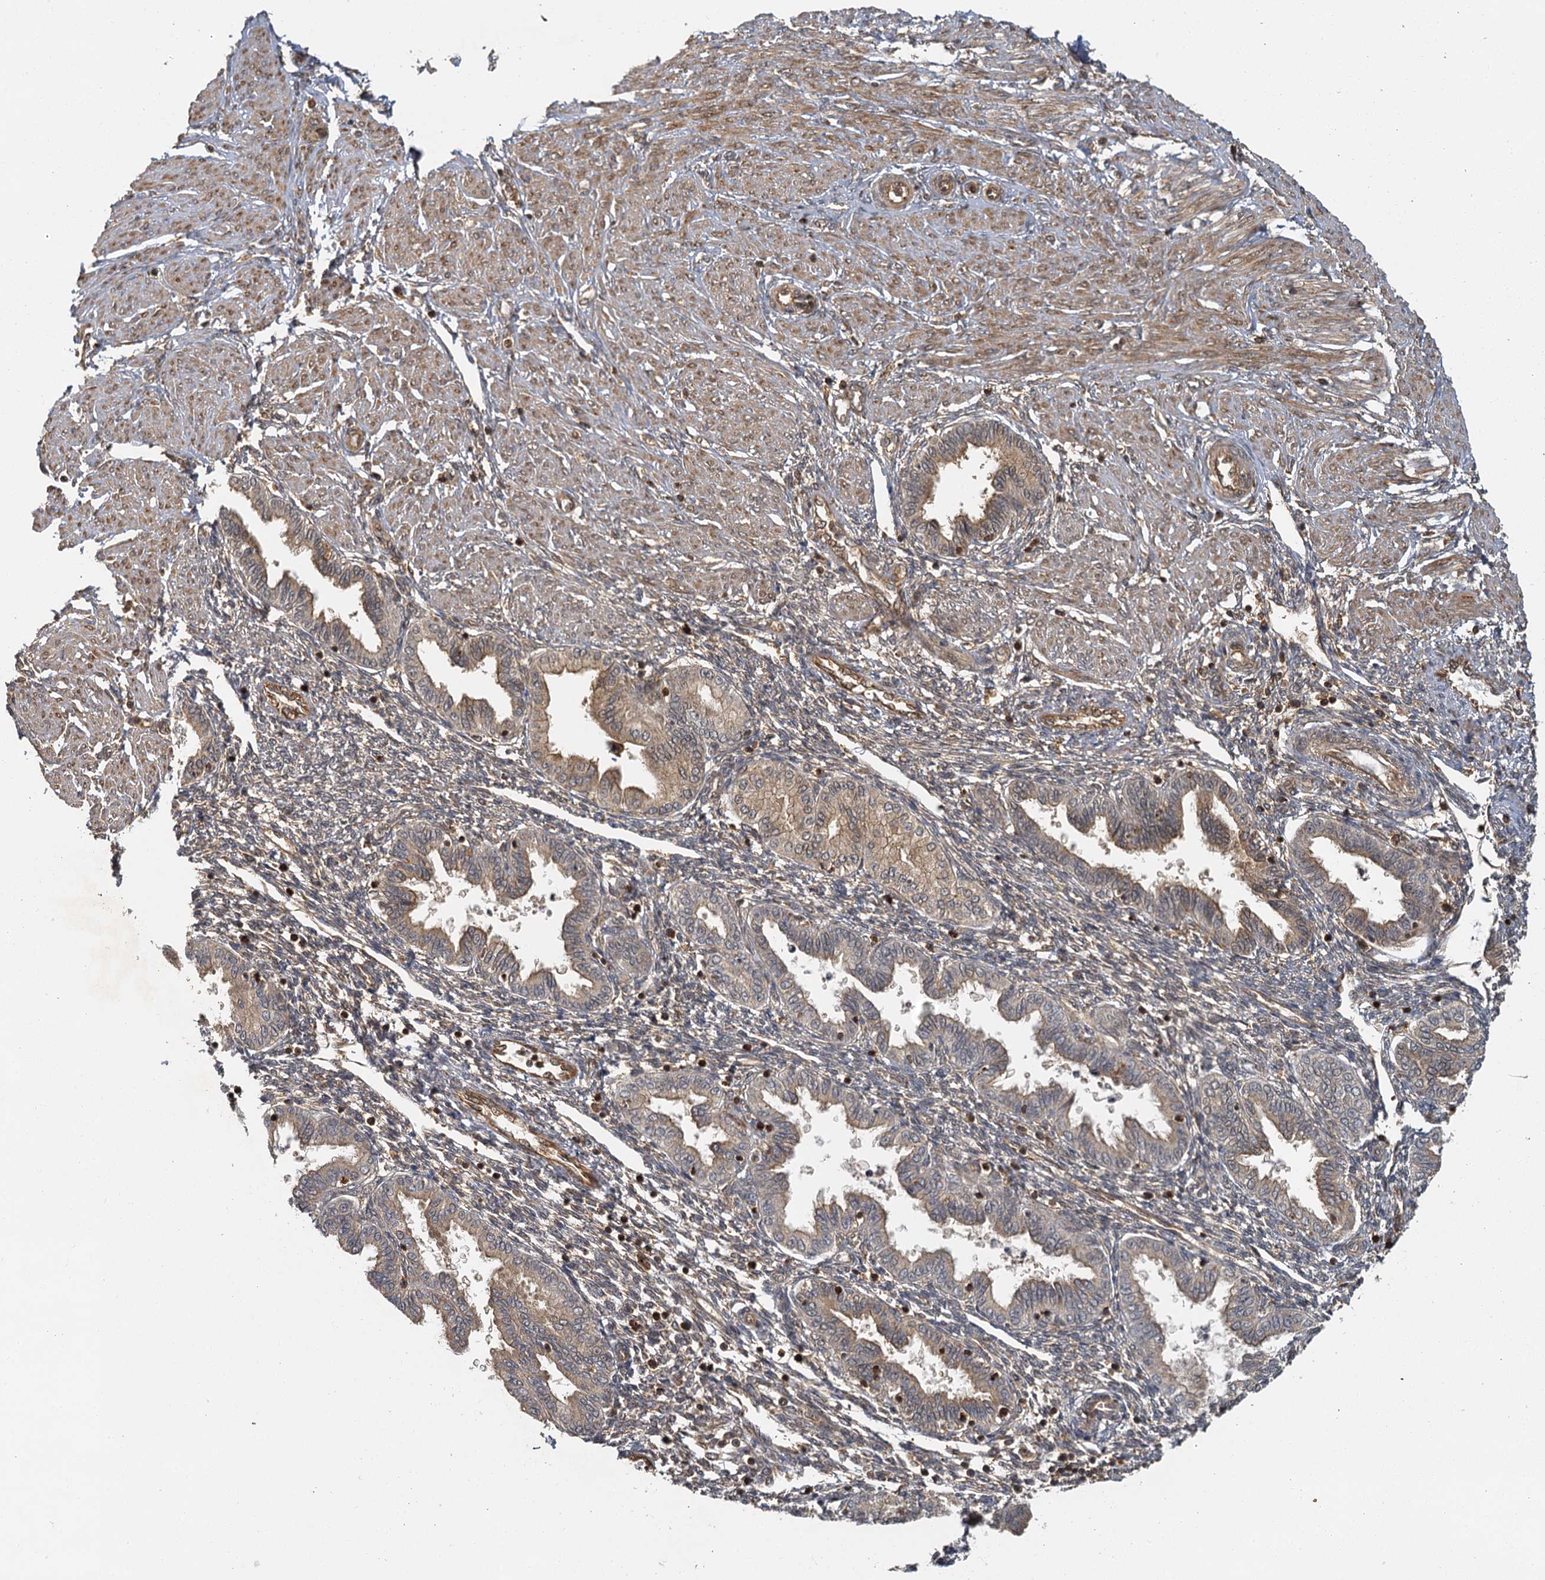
{"staining": {"intensity": "moderate", "quantity": "25%-75%", "location": "cytoplasmic/membranous"}, "tissue": "endometrium", "cell_type": "Cells in endometrial stroma", "image_type": "normal", "snomed": [{"axis": "morphology", "description": "Normal tissue, NOS"}, {"axis": "topography", "description": "Endometrium"}], "caption": "Endometrium stained for a protein (brown) demonstrates moderate cytoplasmic/membranous positive expression in approximately 25%-75% of cells in endometrial stroma.", "gene": "ZNF549", "patient": {"sex": "female", "age": 33}}